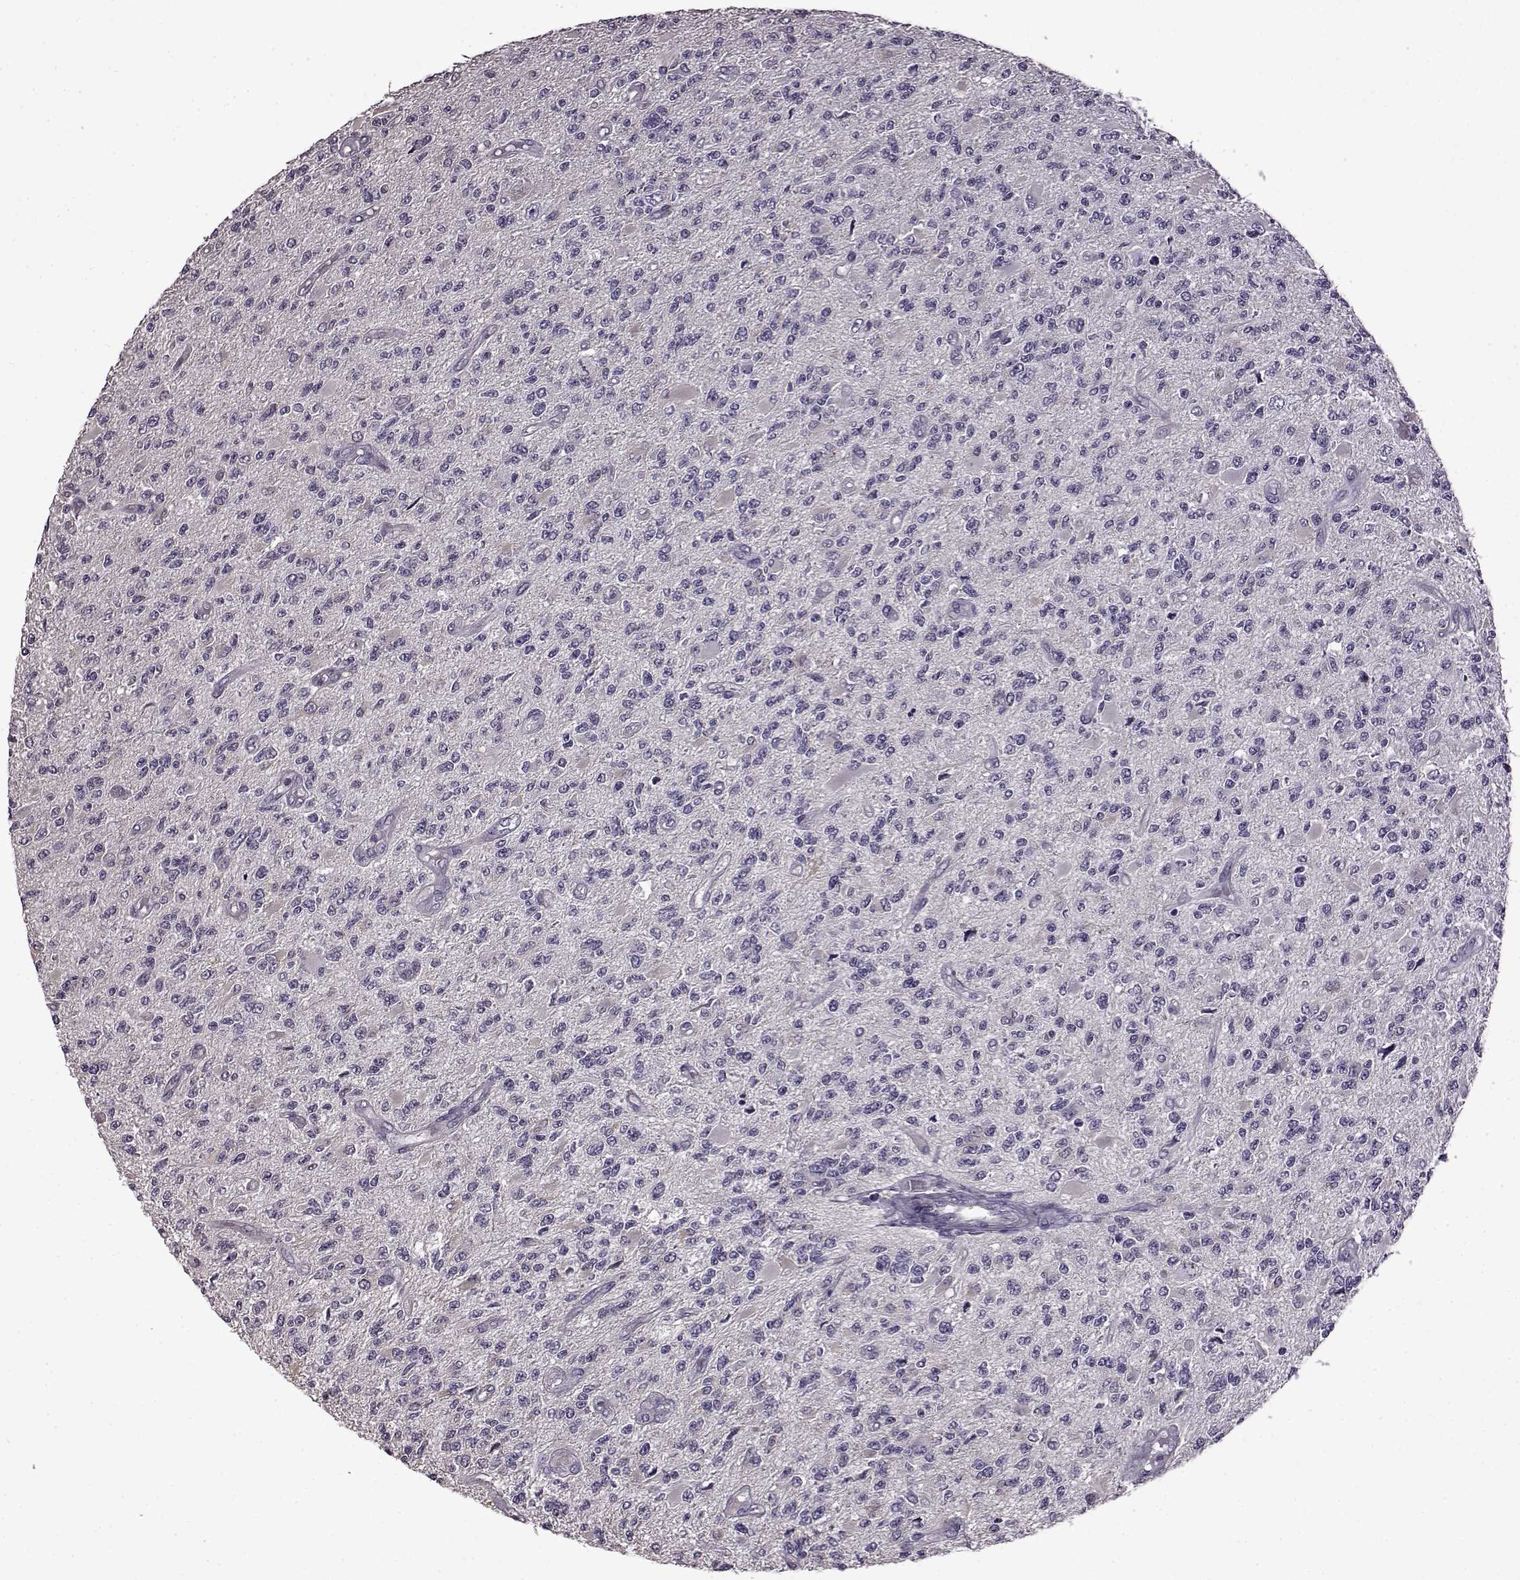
{"staining": {"intensity": "negative", "quantity": "none", "location": "none"}, "tissue": "glioma", "cell_type": "Tumor cells", "image_type": "cancer", "snomed": [{"axis": "morphology", "description": "Glioma, malignant, High grade"}, {"axis": "topography", "description": "Brain"}], "caption": "IHC histopathology image of human glioma stained for a protein (brown), which shows no positivity in tumor cells.", "gene": "EDDM3B", "patient": {"sex": "female", "age": 63}}